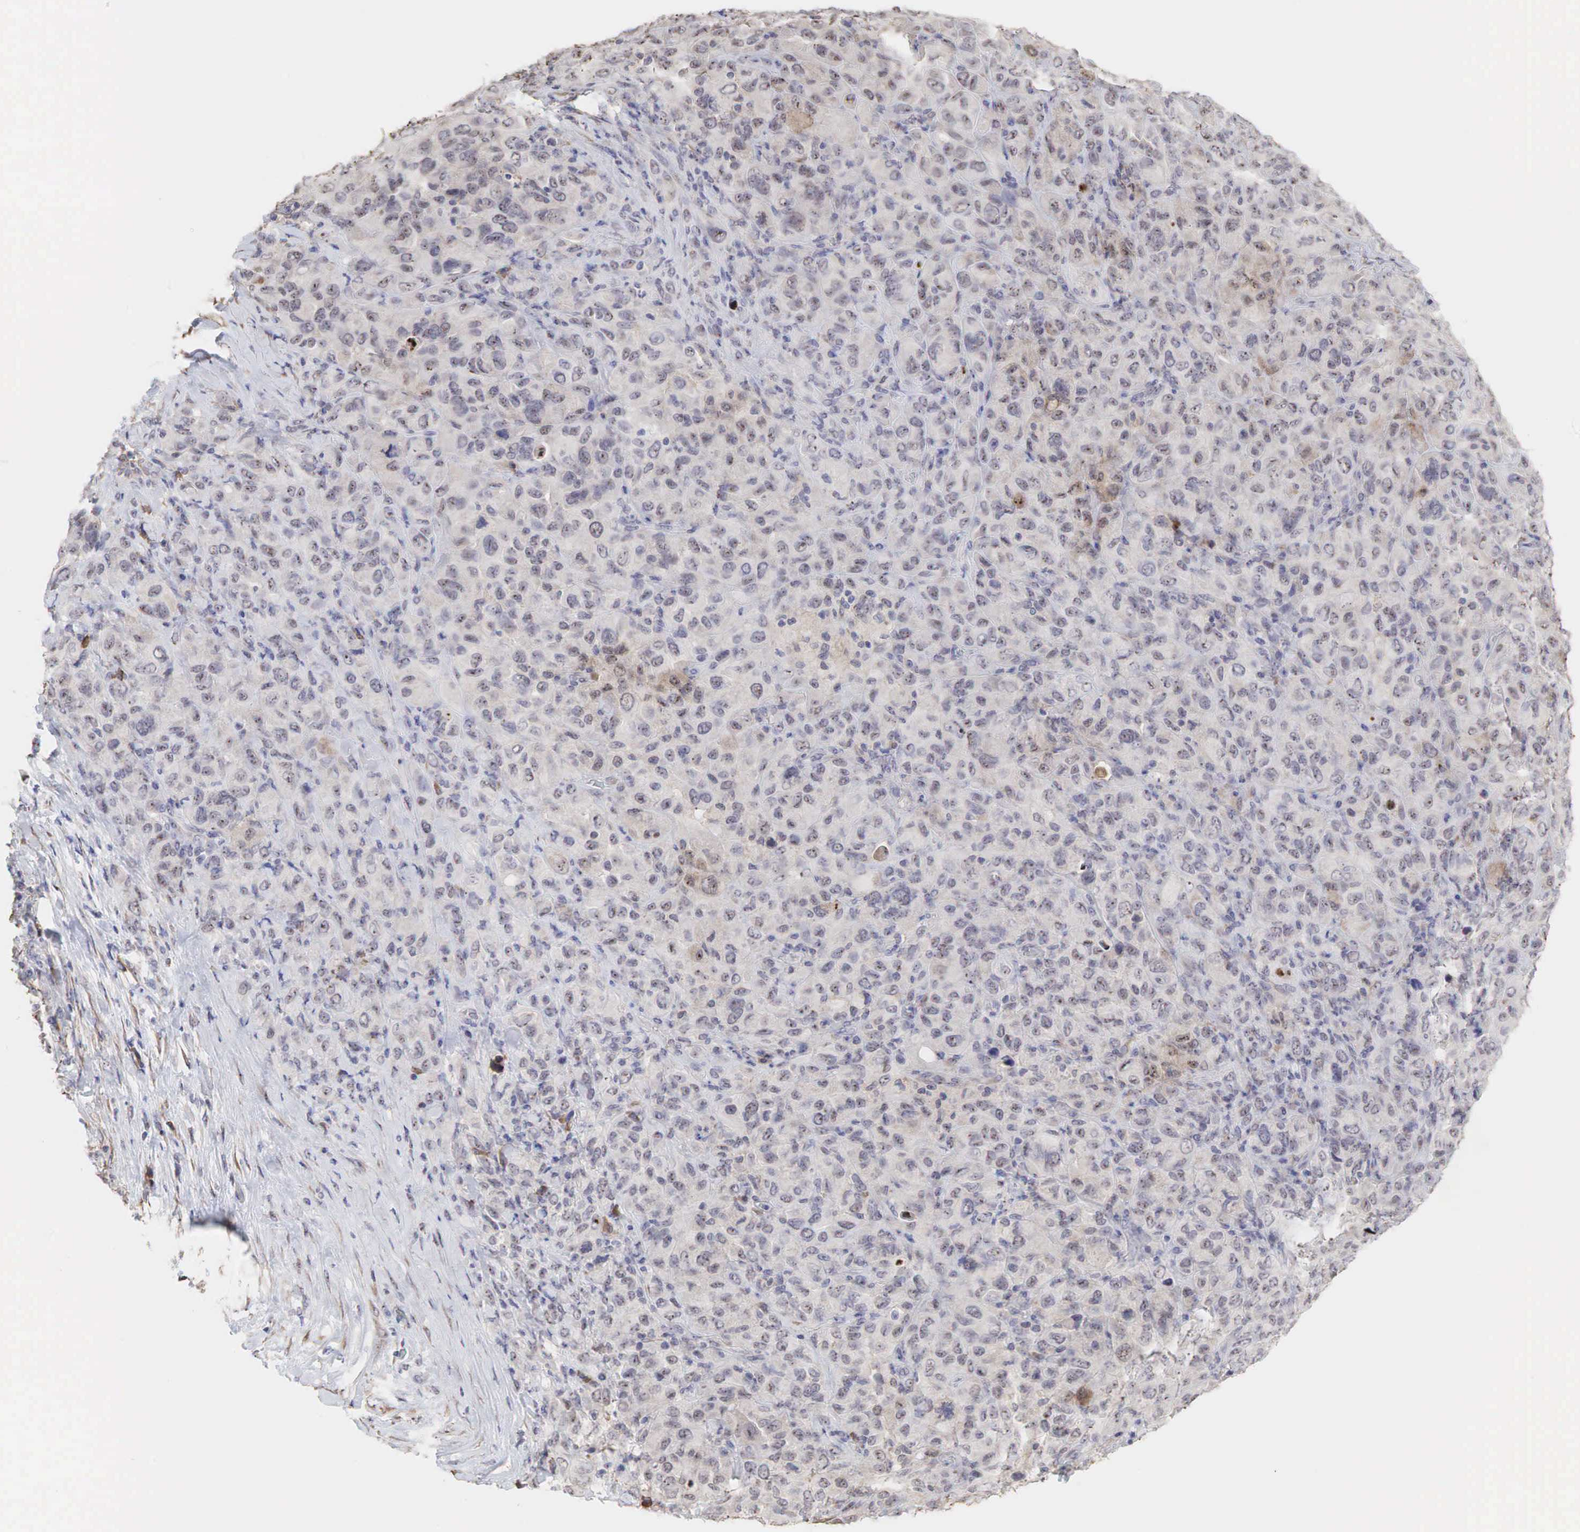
{"staining": {"intensity": "moderate", "quantity": "25%-75%", "location": "cytoplasmic/membranous,nuclear"}, "tissue": "melanoma", "cell_type": "Tumor cells", "image_type": "cancer", "snomed": [{"axis": "morphology", "description": "Malignant melanoma, Metastatic site"}, {"axis": "topography", "description": "Skin"}], "caption": "A photomicrograph of human malignant melanoma (metastatic site) stained for a protein reveals moderate cytoplasmic/membranous and nuclear brown staining in tumor cells.", "gene": "DKC1", "patient": {"sex": "male", "age": 32}}